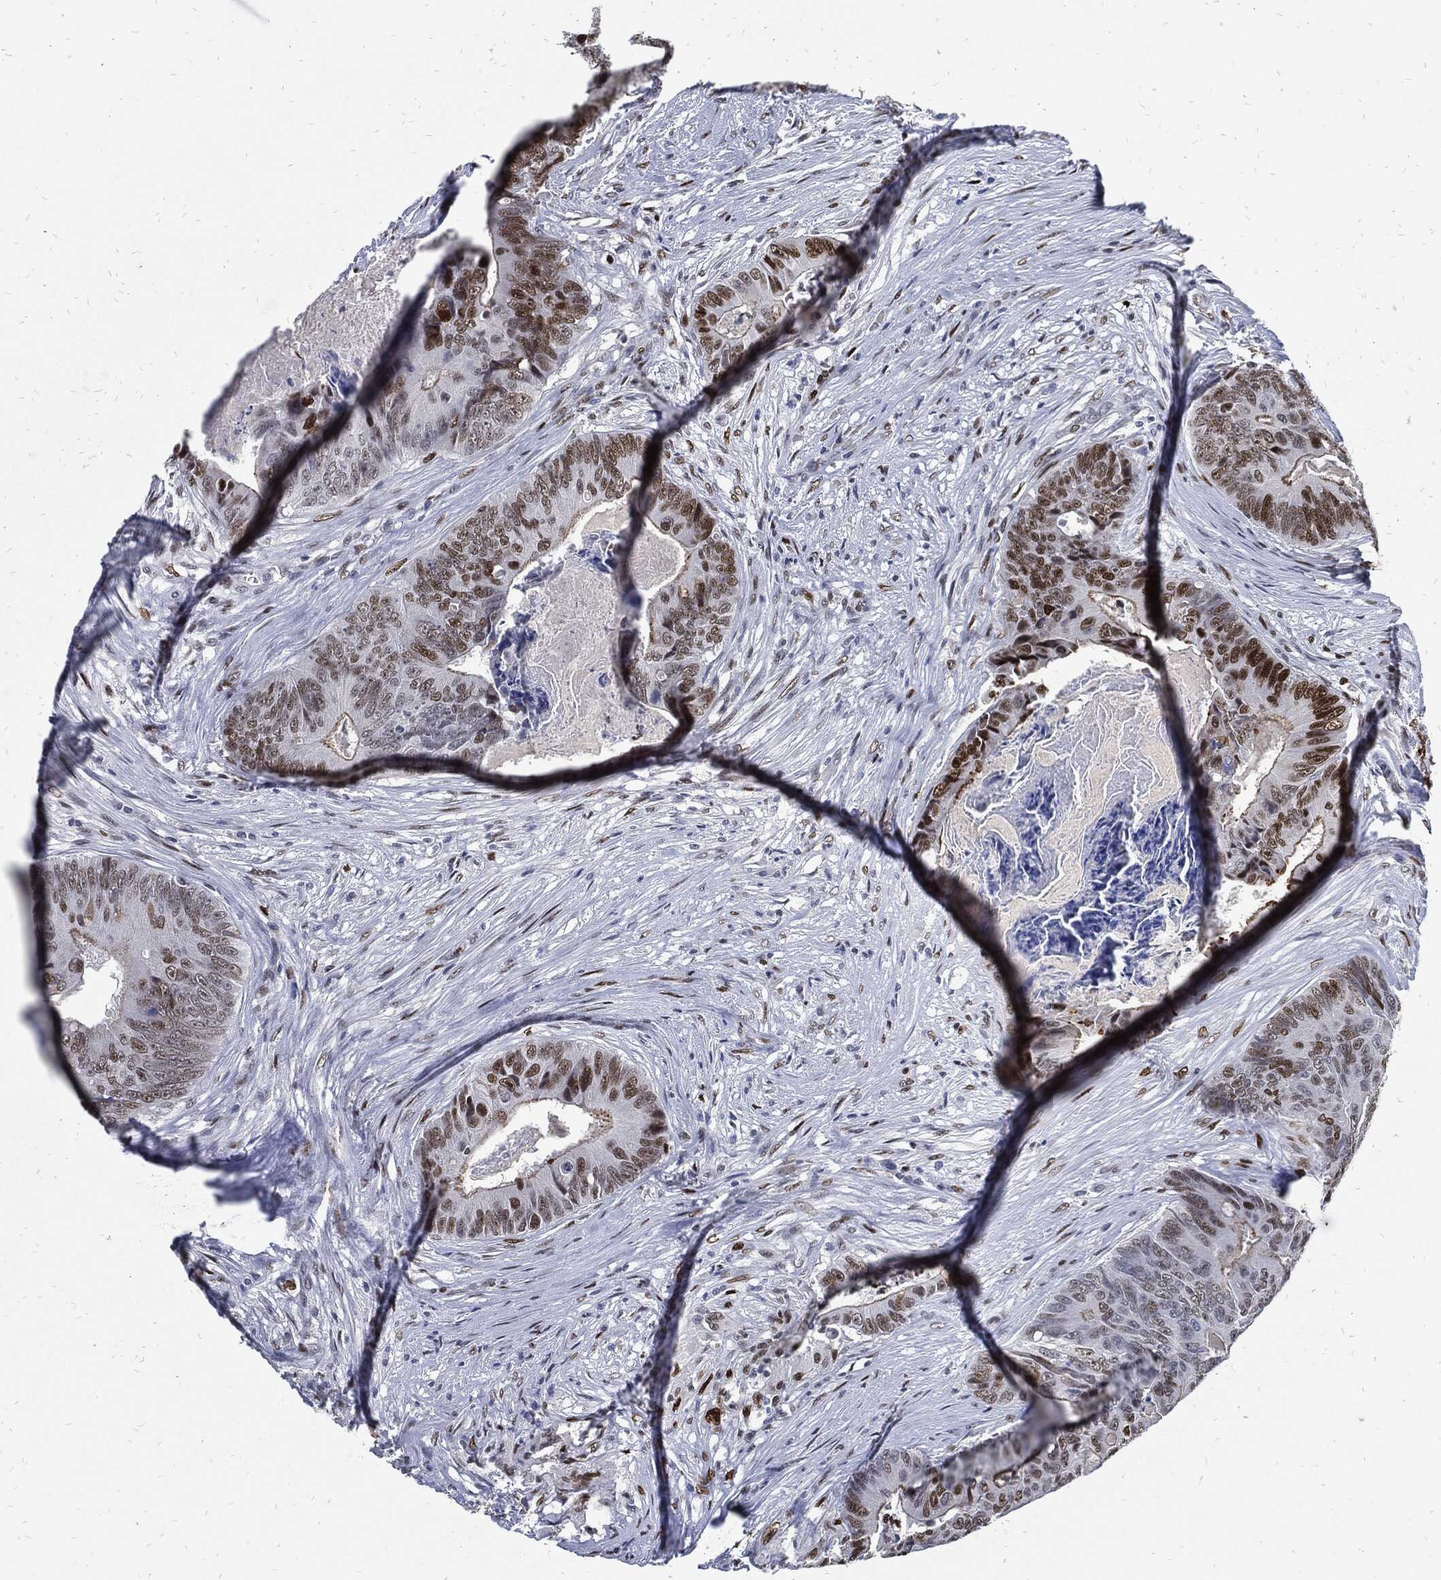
{"staining": {"intensity": "moderate", "quantity": "<25%", "location": "nuclear"}, "tissue": "colorectal cancer", "cell_type": "Tumor cells", "image_type": "cancer", "snomed": [{"axis": "morphology", "description": "Adenocarcinoma, NOS"}, {"axis": "topography", "description": "Colon"}], "caption": "There is low levels of moderate nuclear expression in tumor cells of colorectal cancer, as demonstrated by immunohistochemical staining (brown color).", "gene": "JUN", "patient": {"sex": "male", "age": 84}}